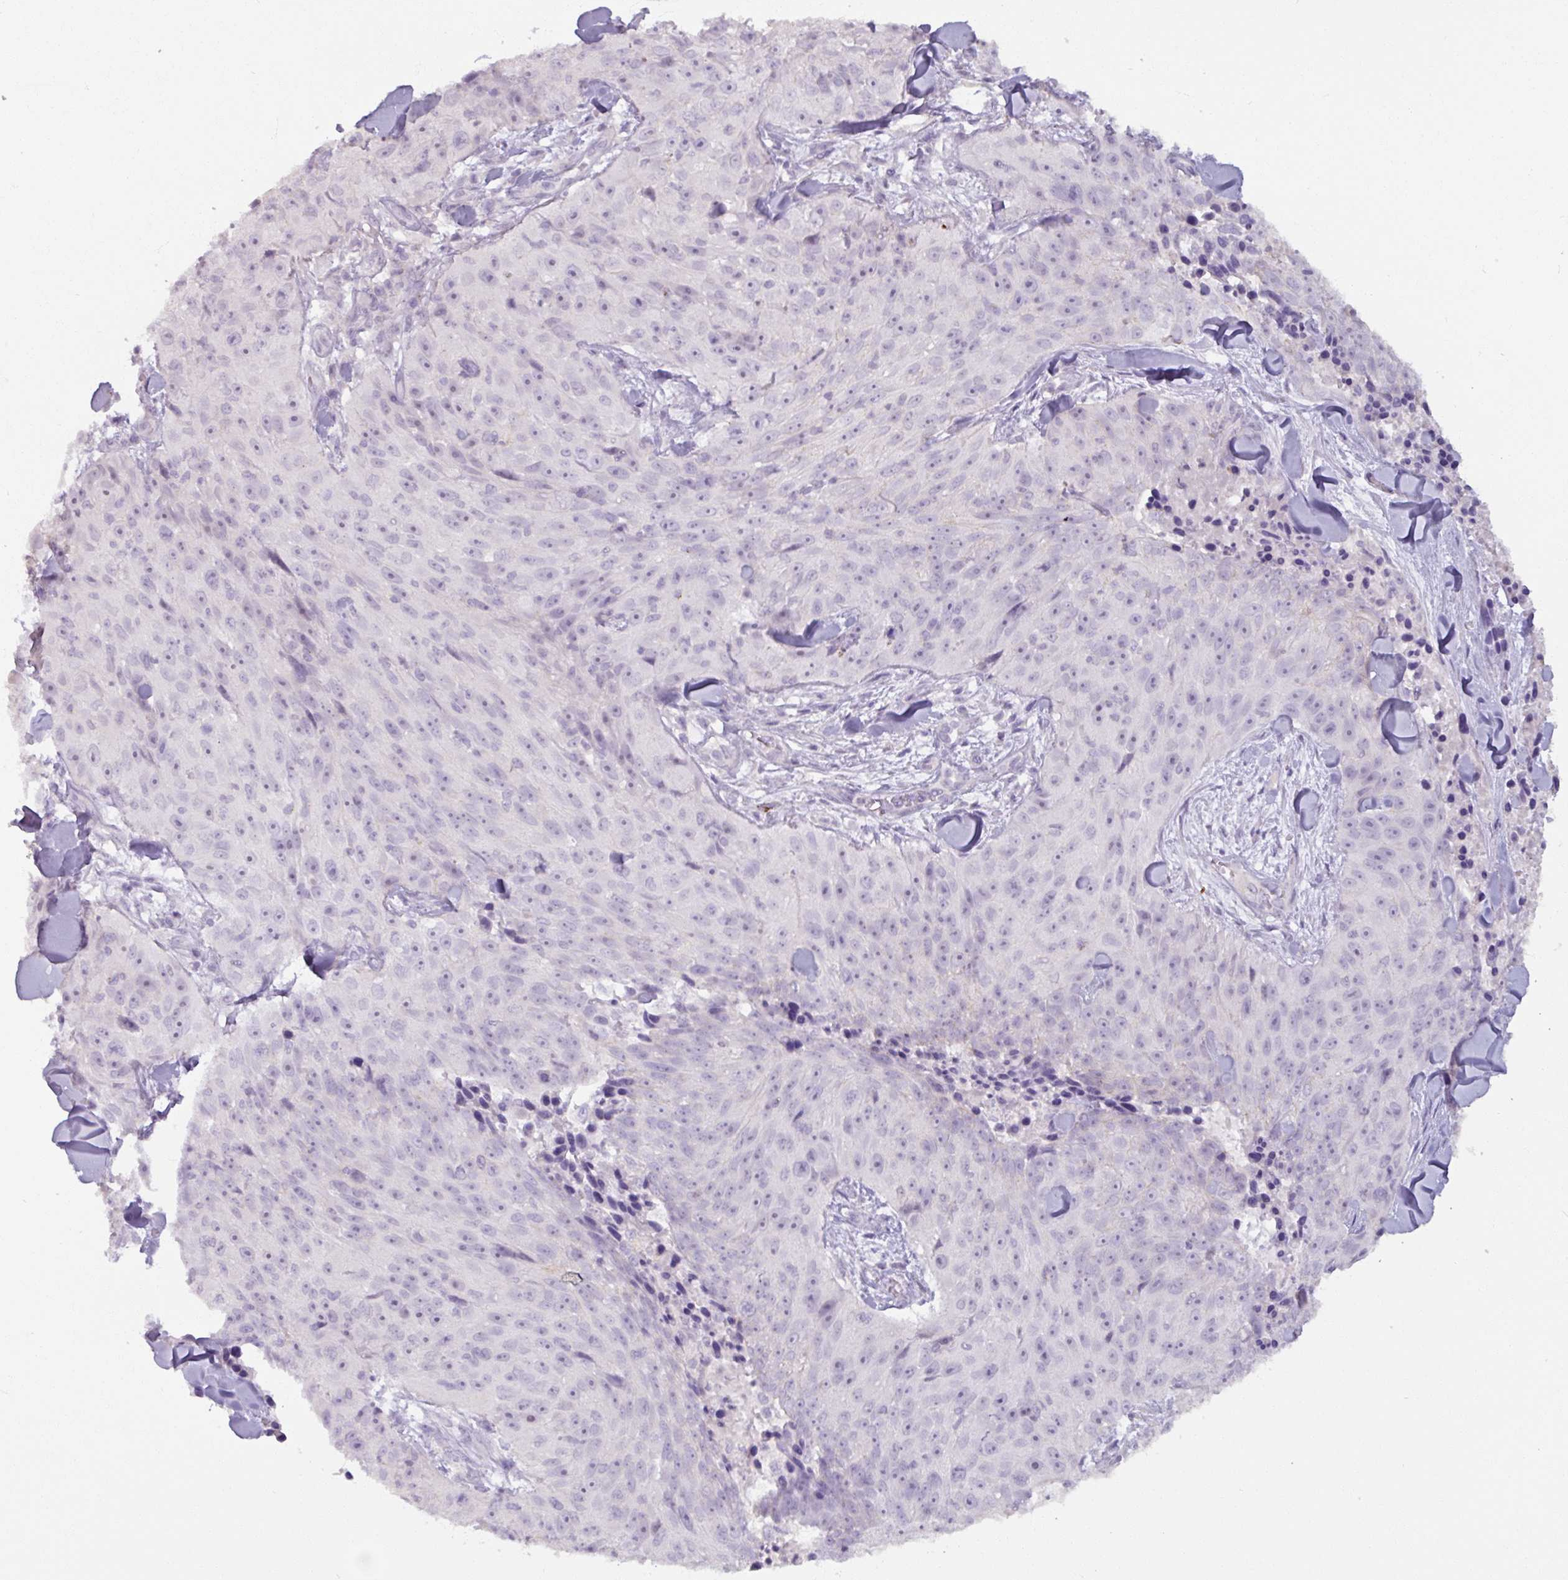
{"staining": {"intensity": "negative", "quantity": "none", "location": "none"}, "tissue": "skin cancer", "cell_type": "Tumor cells", "image_type": "cancer", "snomed": [{"axis": "morphology", "description": "Squamous cell carcinoma, NOS"}, {"axis": "topography", "description": "Skin"}], "caption": "High magnification brightfield microscopy of skin cancer stained with DAB (3,3'-diaminobenzidine) (brown) and counterstained with hematoxylin (blue): tumor cells show no significant staining.", "gene": "PNMA6A", "patient": {"sex": "female", "age": 87}}